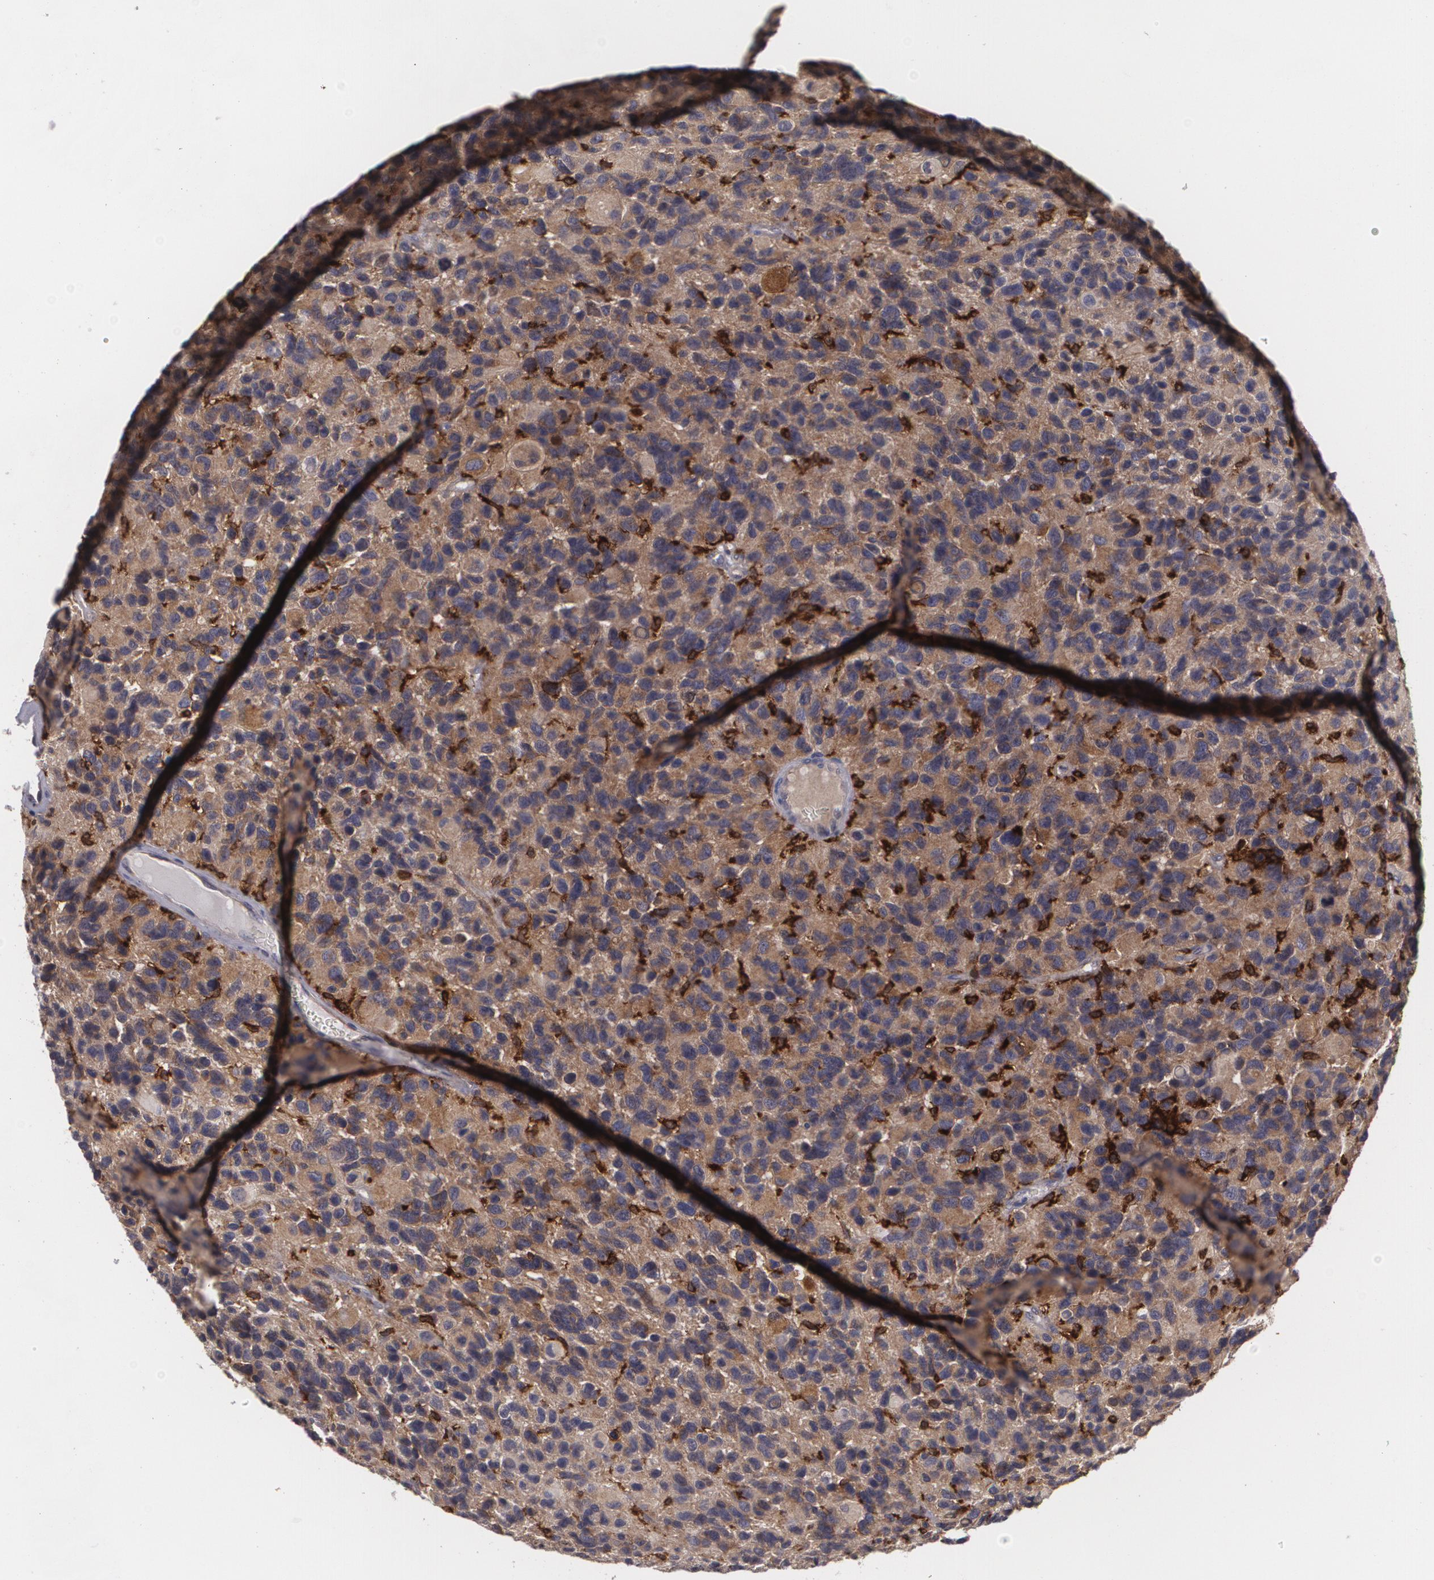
{"staining": {"intensity": "strong", "quantity": "25%-75%", "location": "cytoplasmic/membranous"}, "tissue": "glioma", "cell_type": "Tumor cells", "image_type": "cancer", "snomed": [{"axis": "morphology", "description": "Glioma, malignant, High grade"}, {"axis": "topography", "description": "Brain"}], "caption": "Malignant glioma (high-grade) stained with a brown dye shows strong cytoplasmic/membranous positive expression in approximately 25%-75% of tumor cells.", "gene": "BIN1", "patient": {"sex": "male", "age": 77}}